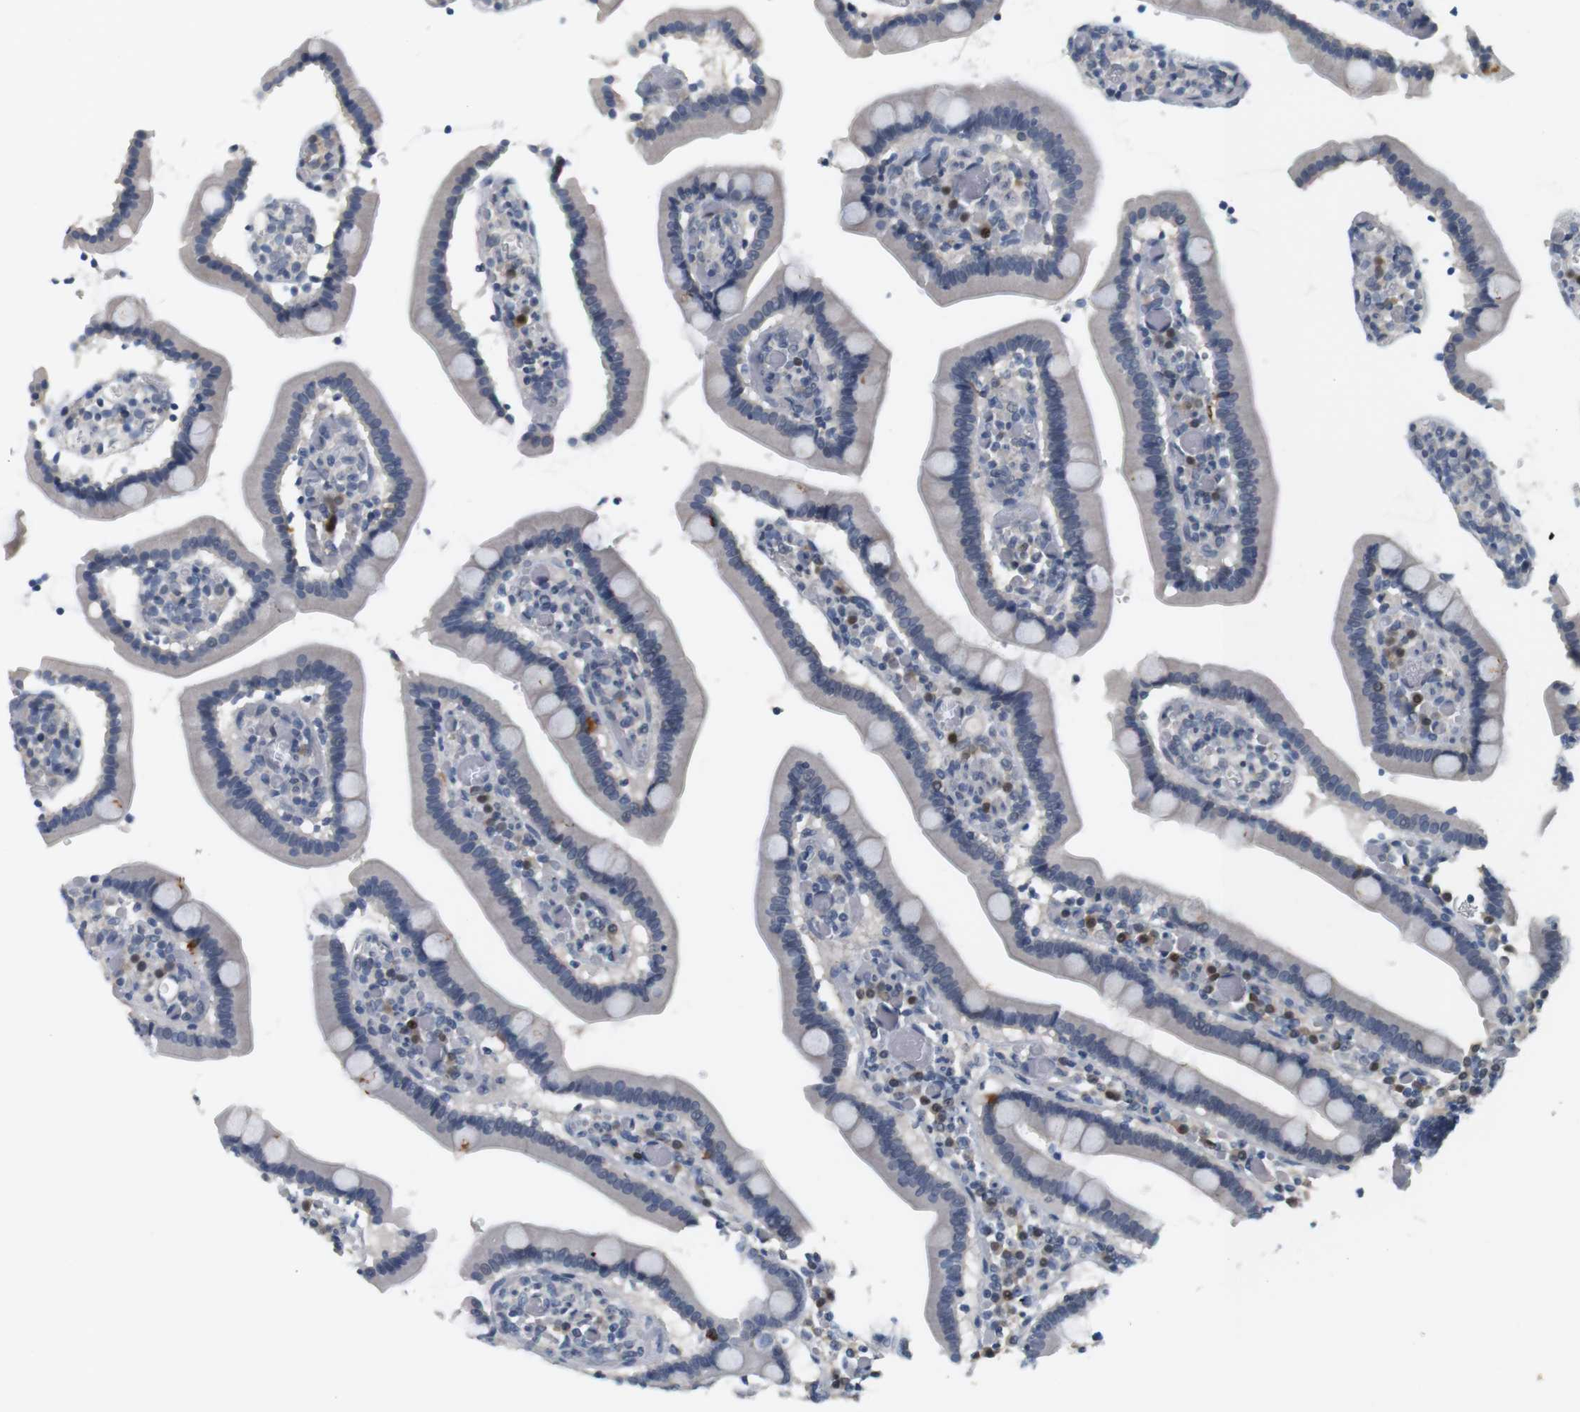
{"staining": {"intensity": "negative", "quantity": "none", "location": "none"}, "tissue": "duodenum", "cell_type": "Glandular cells", "image_type": "normal", "snomed": [{"axis": "morphology", "description": "Normal tissue, NOS"}, {"axis": "topography", "description": "Duodenum"}], "caption": "The photomicrograph shows no staining of glandular cells in unremarkable duodenum.", "gene": "CREB3L2", "patient": {"sex": "female", "age": 53}}